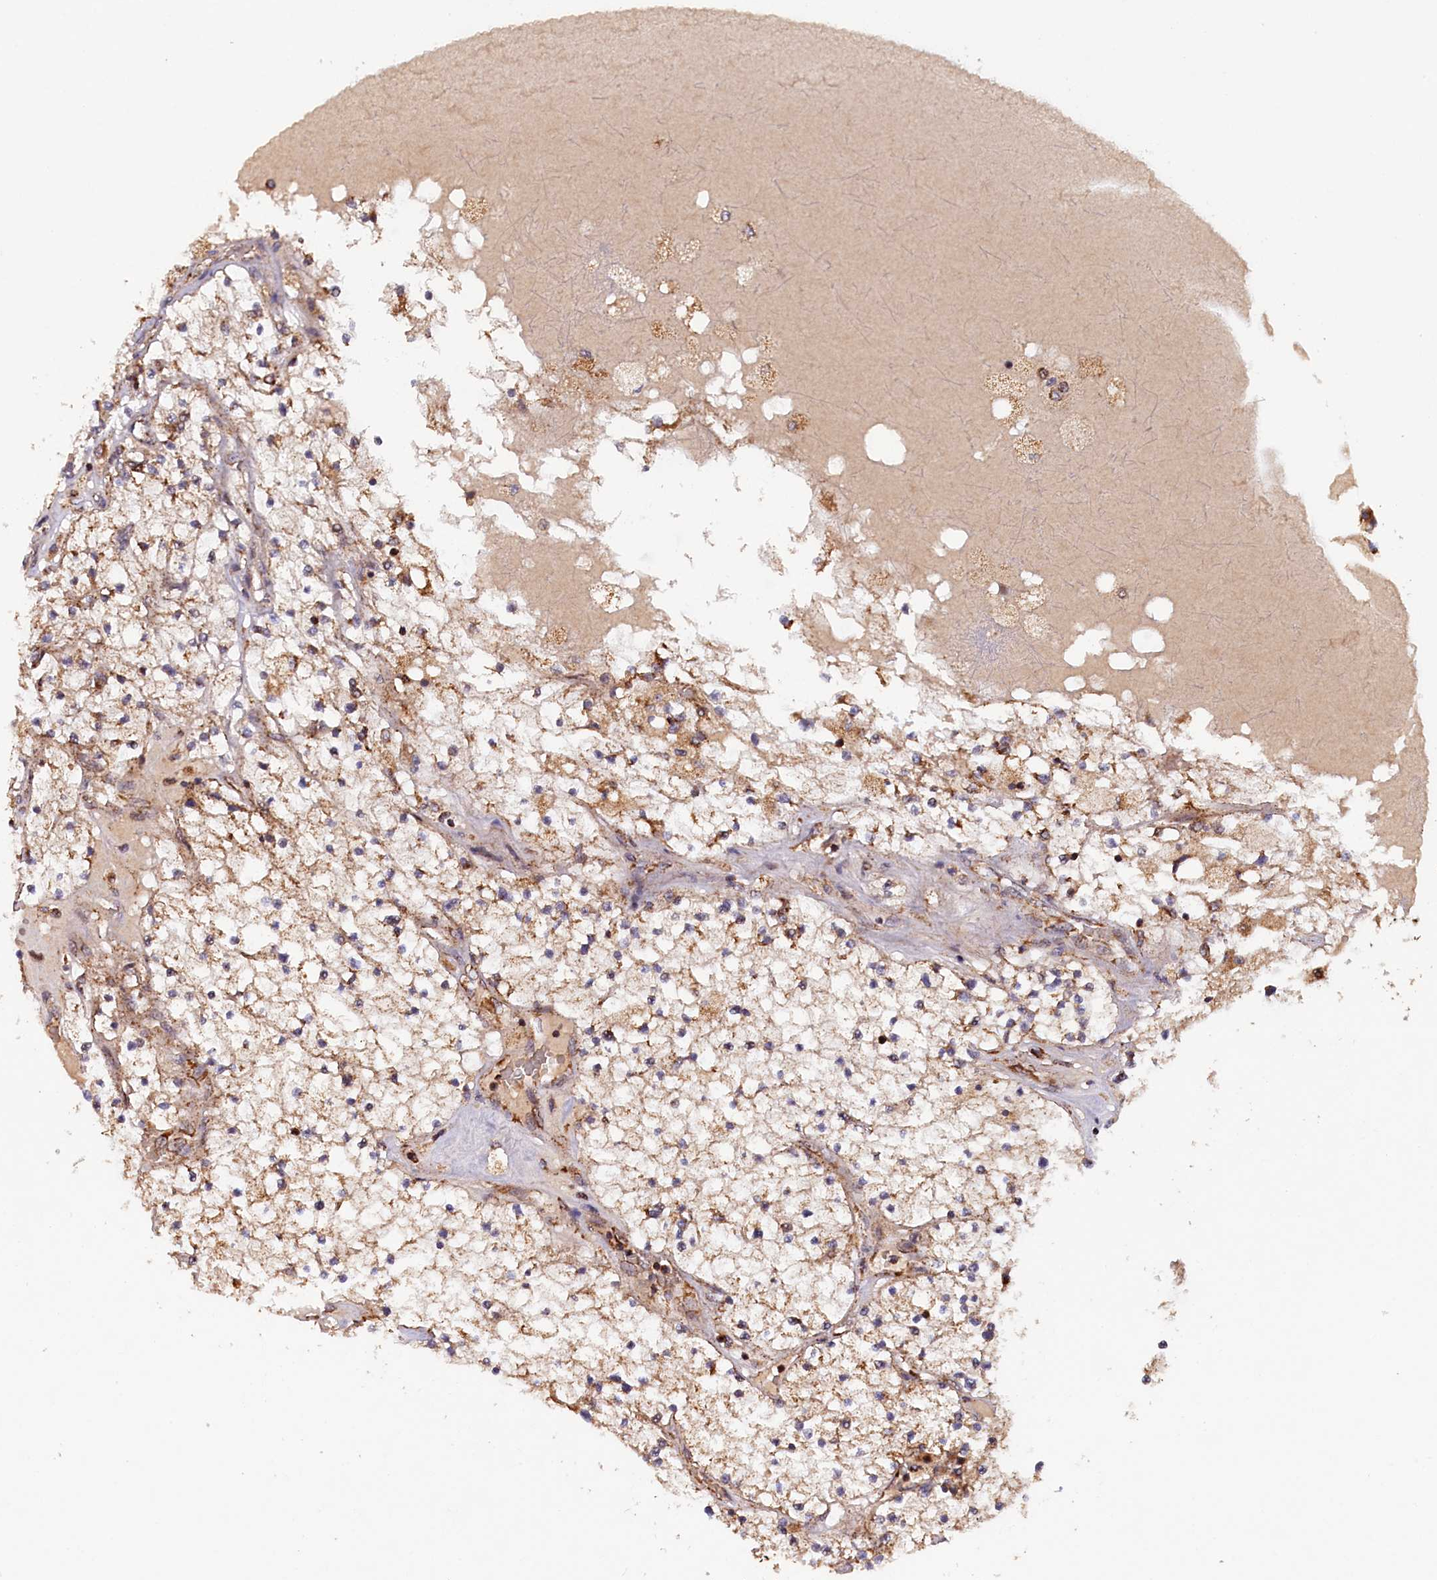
{"staining": {"intensity": "weak", "quantity": "<25%", "location": "cytoplasmic/membranous"}, "tissue": "renal cancer", "cell_type": "Tumor cells", "image_type": "cancer", "snomed": [{"axis": "morphology", "description": "Normal tissue, NOS"}, {"axis": "morphology", "description": "Adenocarcinoma, NOS"}, {"axis": "topography", "description": "Kidney"}], "caption": "An immunohistochemistry (IHC) histopathology image of renal cancer (adenocarcinoma) is shown. There is no staining in tumor cells of renal cancer (adenocarcinoma). The staining was performed using DAB (3,3'-diaminobenzidine) to visualize the protein expression in brown, while the nuclei were stained in blue with hematoxylin (Magnification: 20x).", "gene": "DUS3L", "patient": {"sex": "male", "age": 68}}